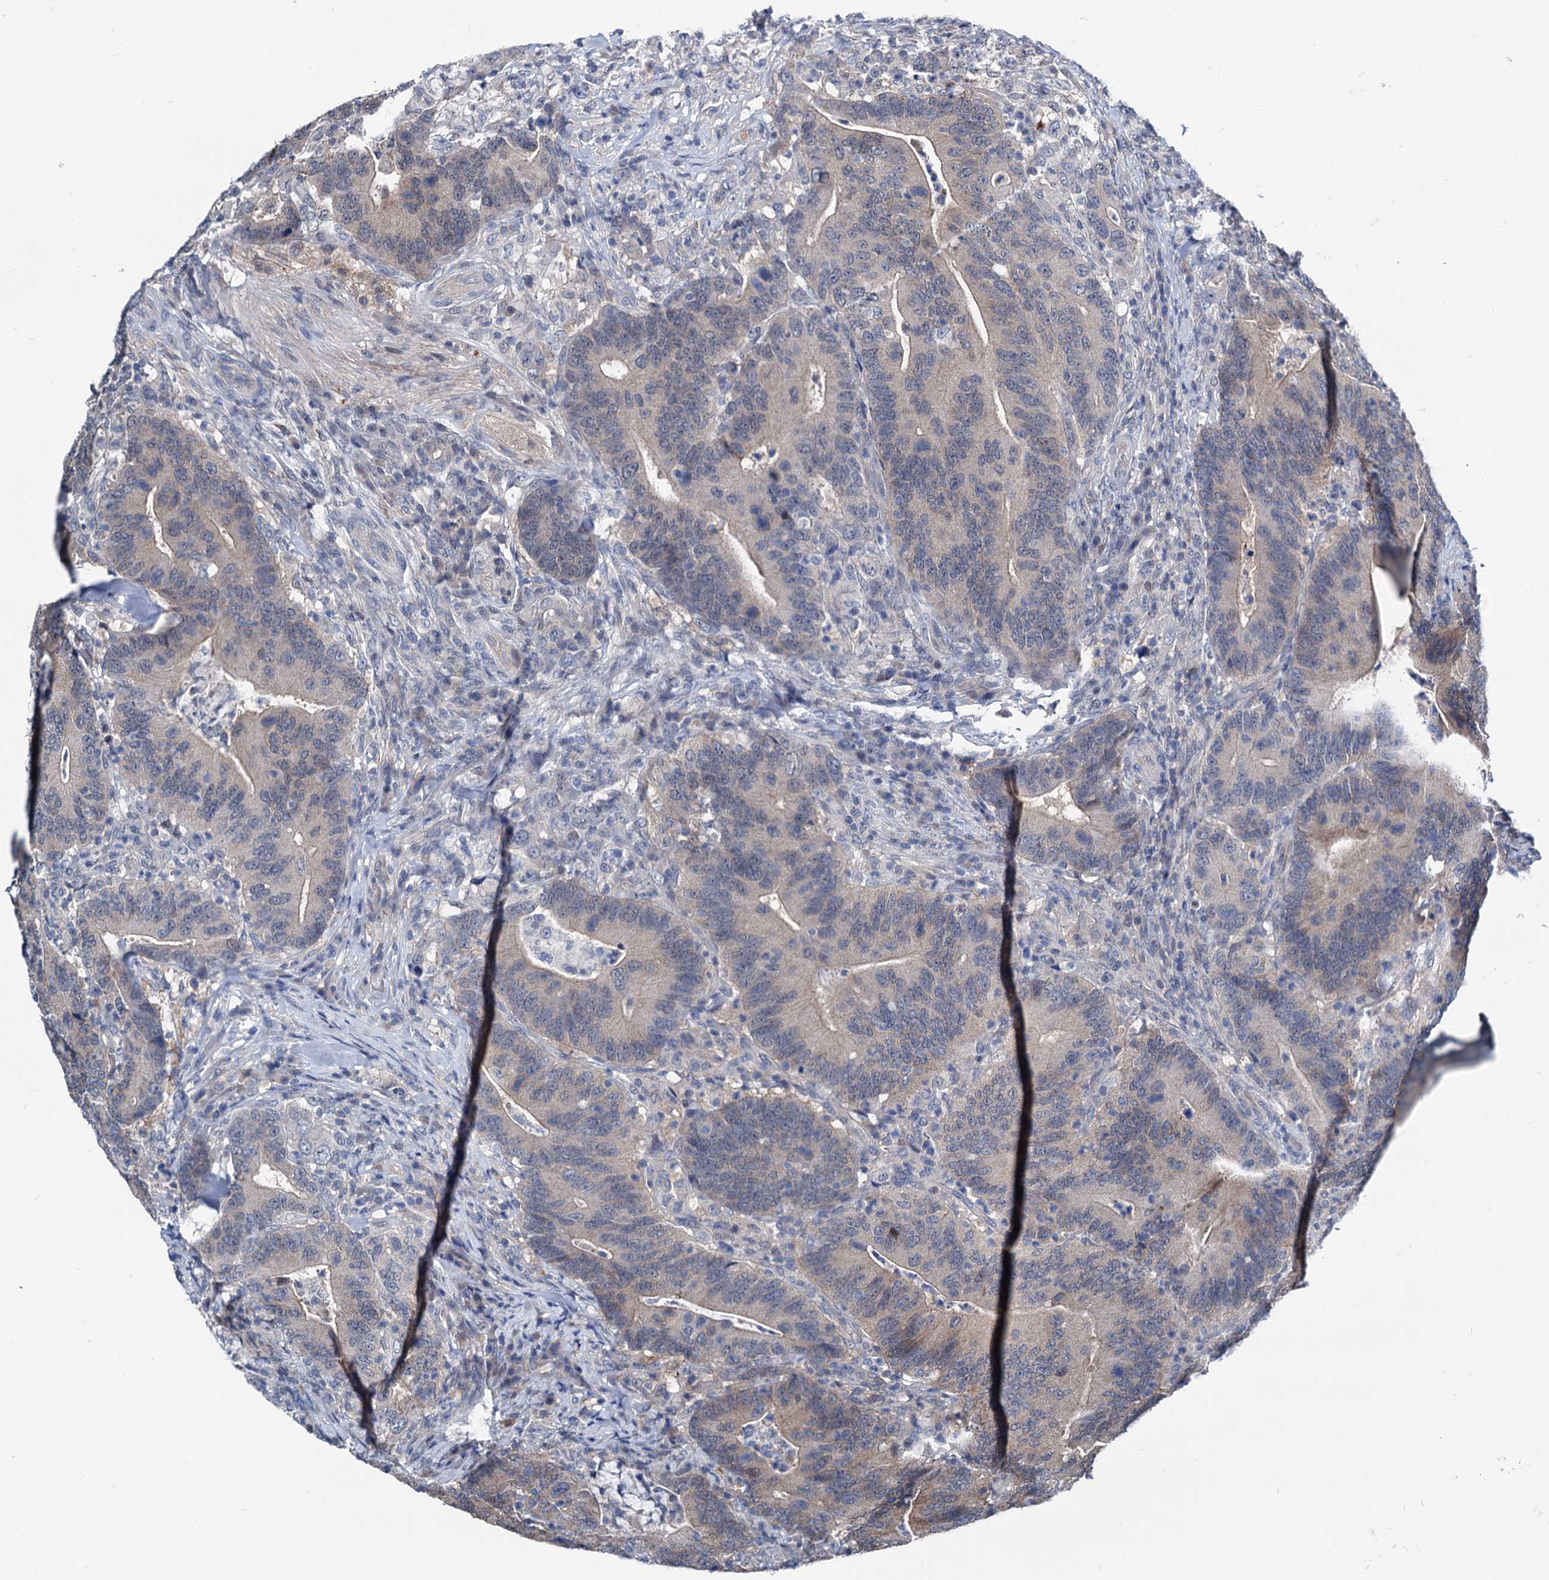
{"staining": {"intensity": "weak", "quantity": "25%-75%", "location": "cytoplasmic/membranous"}, "tissue": "colorectal cancer", "cell_type": "Tumor cells", "image_type": "cancer", "snomed": [{"axis": "morphology", "description": "Adenocarcinoma, NOS"}, {"axis": "topography", "description": "Colon"}], "caption": "Immunohistochemistry (IHC) (DAB (3,3'-diaminobenzidine)) staining of colorectal cancer displays weak cytoplasmic/membranous protein staining in approximately 25%-75% of tumor cells. (DAB IHC, brown staining for protein, blue staining for nuclei).", "gene": "GLO1", "patient": {"sex": "female", "age": 66}}